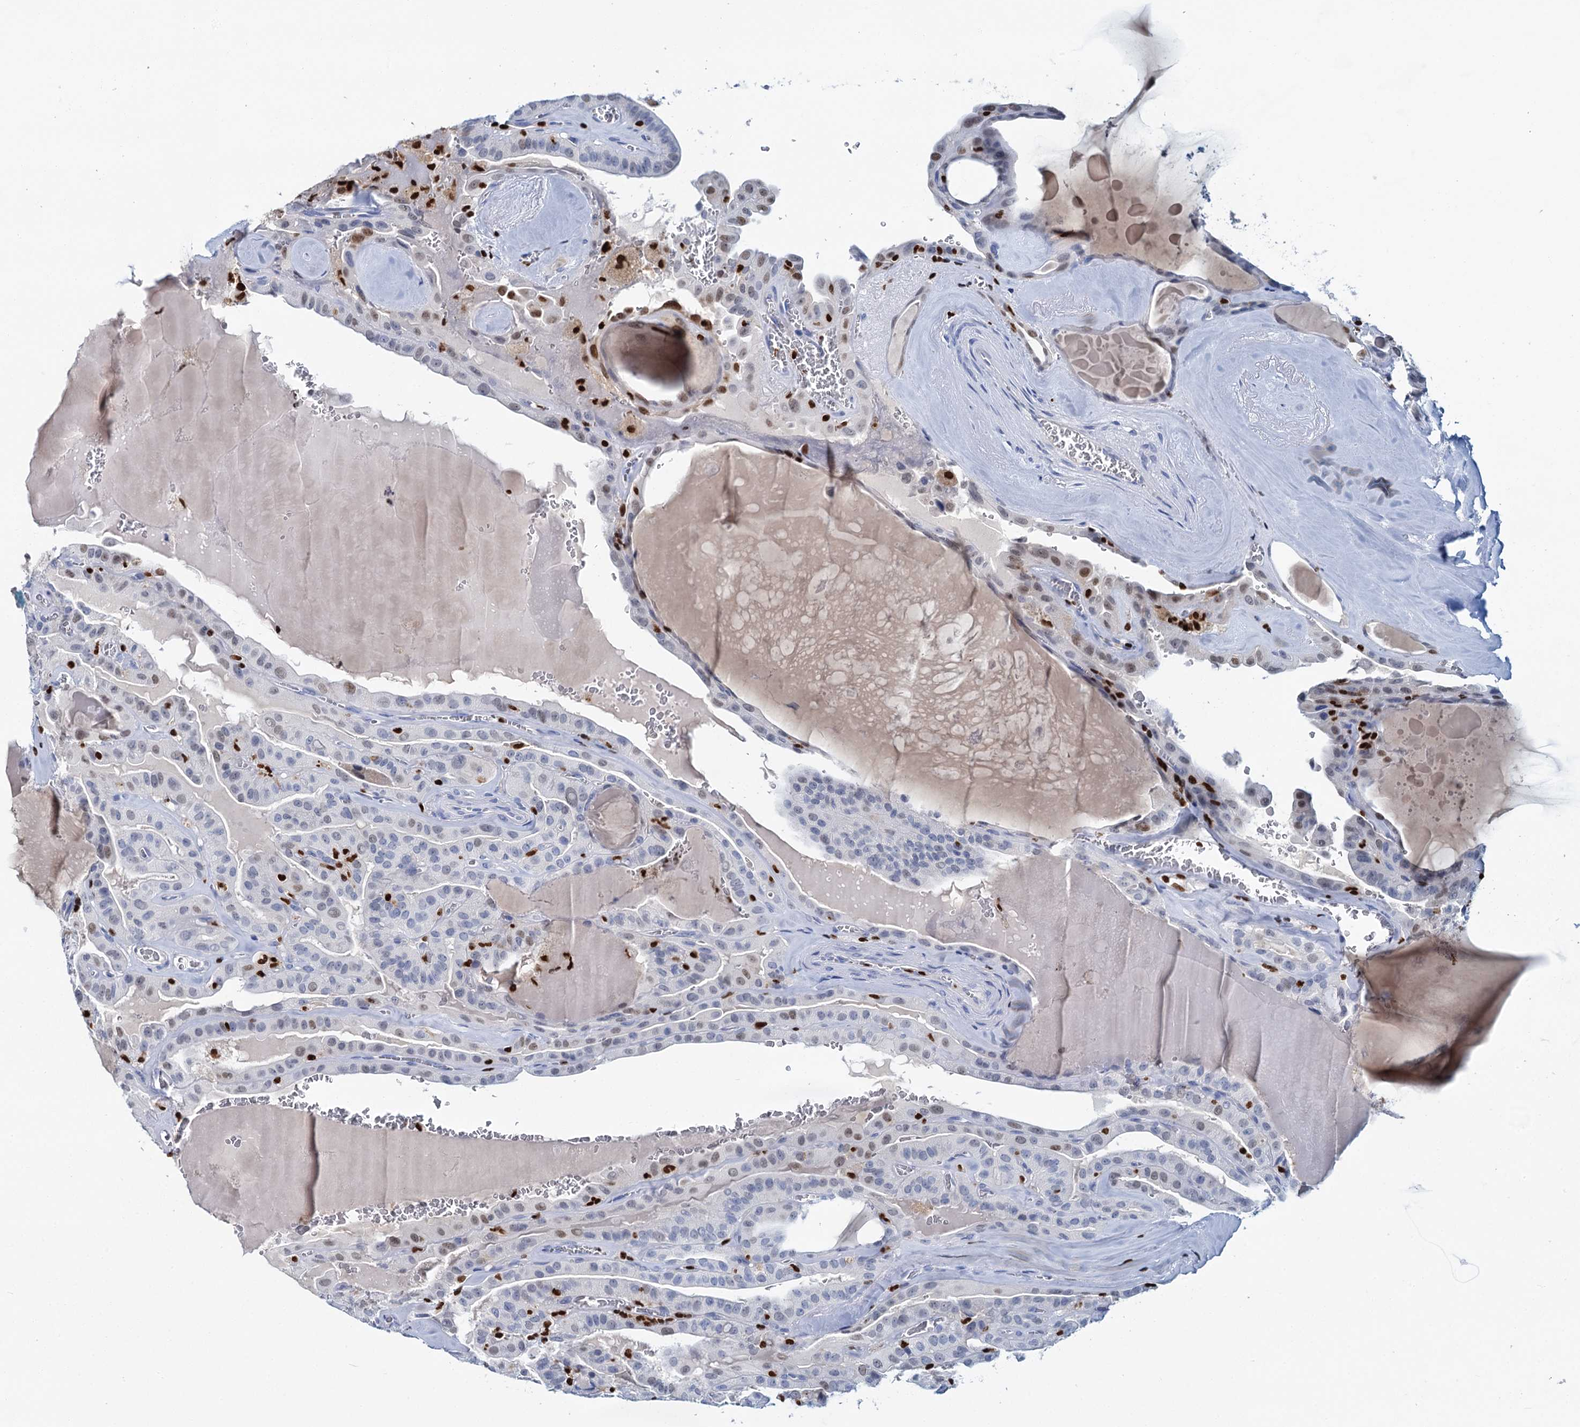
{"staining": {"intensity": "moderate", "quantity": "<25%", "location": "nuclear"}, "tissue": "thyroid cancer", "cell_type": "Tumor cells", "image_type": "cancer", "snomed": [{"axis": "morphology", "description": "Papillary adenocarcinoma, NOS"}, {"axis": "topography", "description": "Thyroid gland"}], "caption": "Papillary adenocarcinoma (thyroid) tissue demonstrates moderate nuclear staining in approximately <25% of tumor cells", "gene": "CELF2", "patient": {"sex": "male", "age": 52}}